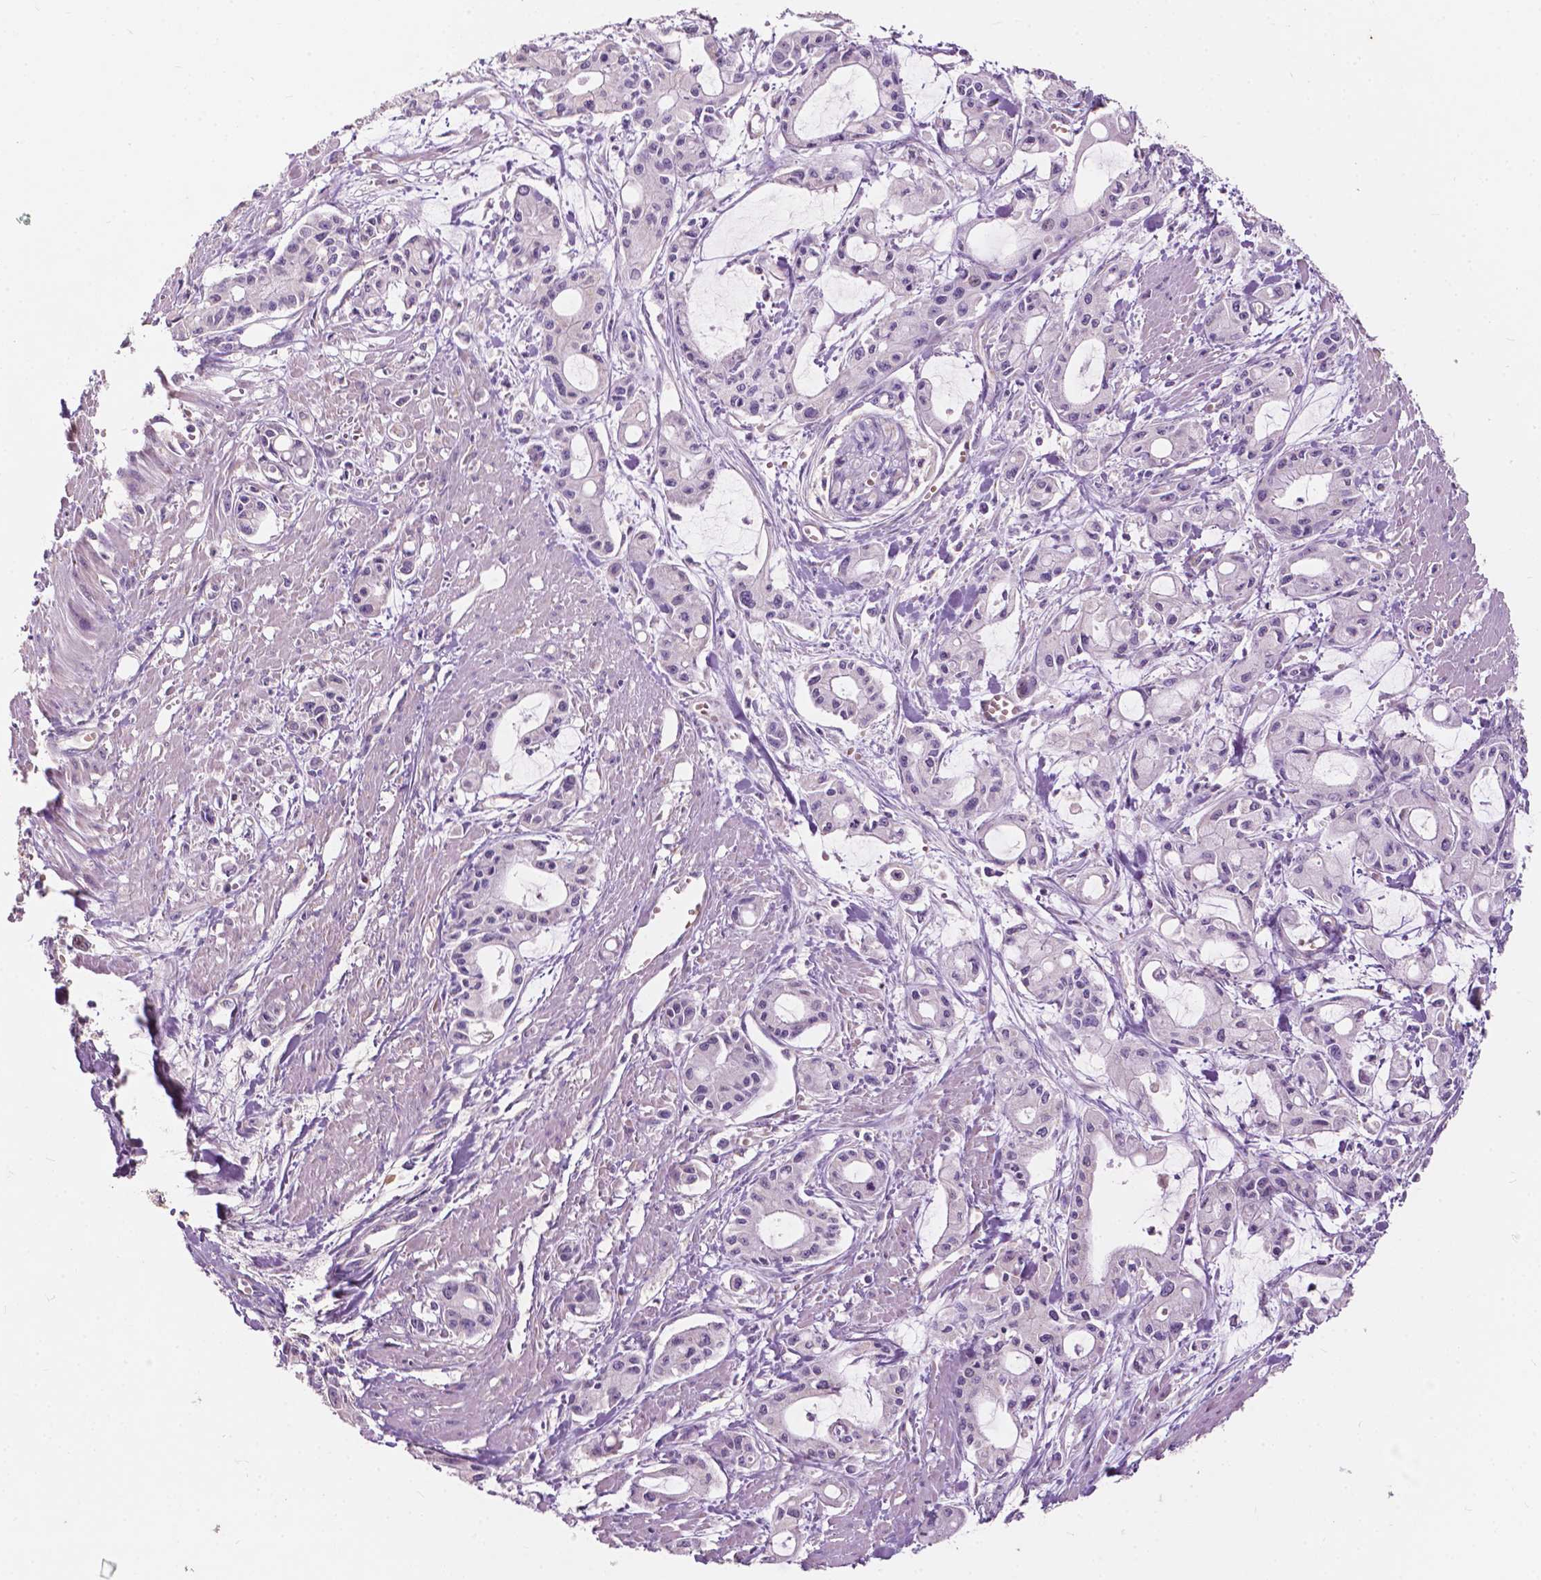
{"staining": {"intensity": "negative", "quantity": "none", "location": "none"}, "tissue": "pancreatic cancer", "cell_type": "Tumor cells", "image_type": "cancer", "snomed": [{"axis": "morphology", "description": "Adenocarcinoma, NOS"}, {"axis": "topography", "description": "Pancreas"}], "caption": "This photomicrograph is of pancreatic cancer stained with IHC to label a protein in brown with the nuclei are counter-stained blue. There is no staining in tumor cells.", "gene": "NDUFS1", "patient": {"sex": "male", "age": 48}}